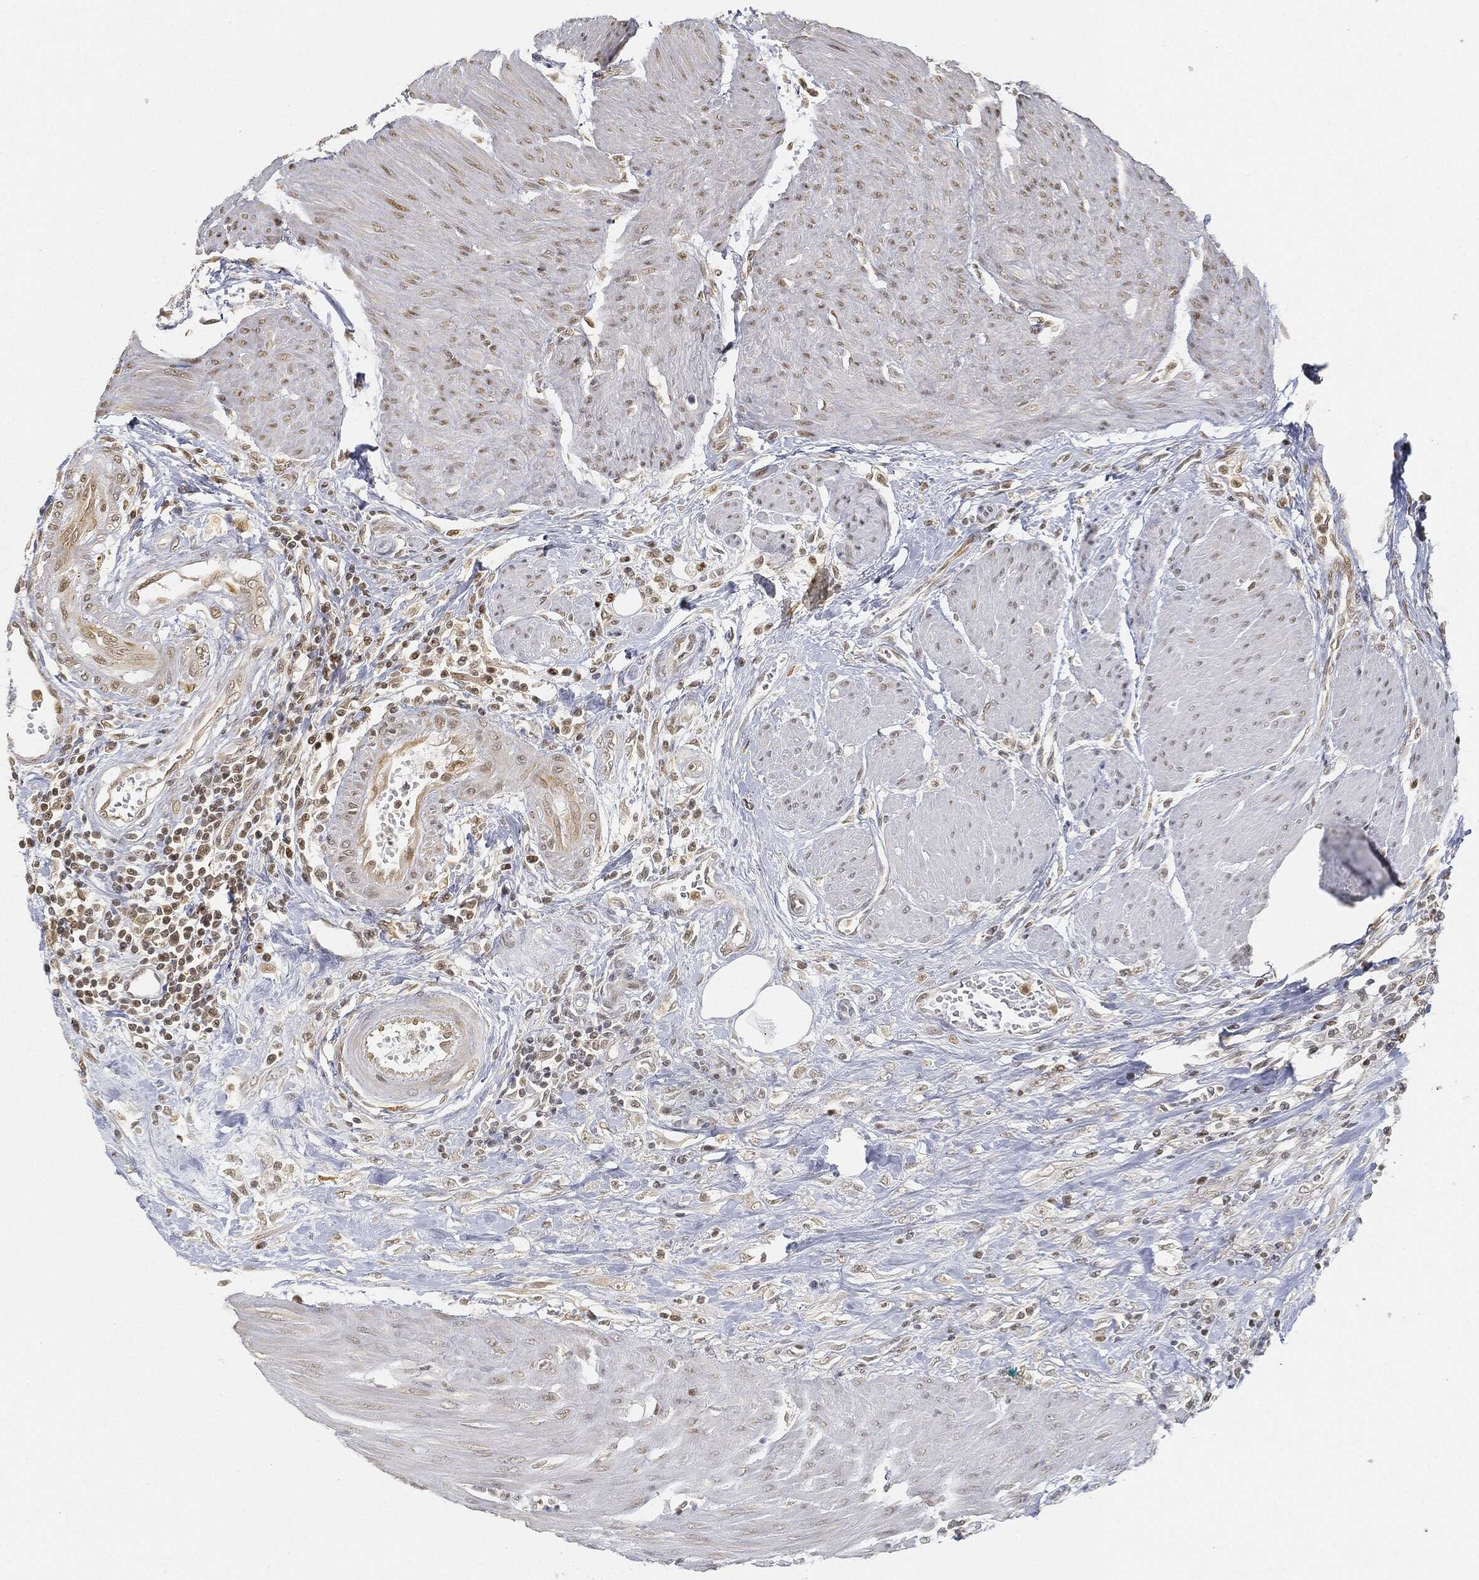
{"staining": {"intensity": "negative", "quantity": "none", "location": "none"}, "tissue": "urothelial cancer", "cell_type": "Tumor cells", "image_type": "cancer", "snomed": [{"axis": "morphology", "description": "Urothelial carcinoma, High grade"}, {"axis": "topography", "description": "Urinary bladder"}], "caption": "IHC of human urothelial cancer demonstrates no expression in tumor cells.", "gene": "CIB1", "patient": {"sex": "male", "age": 35}}